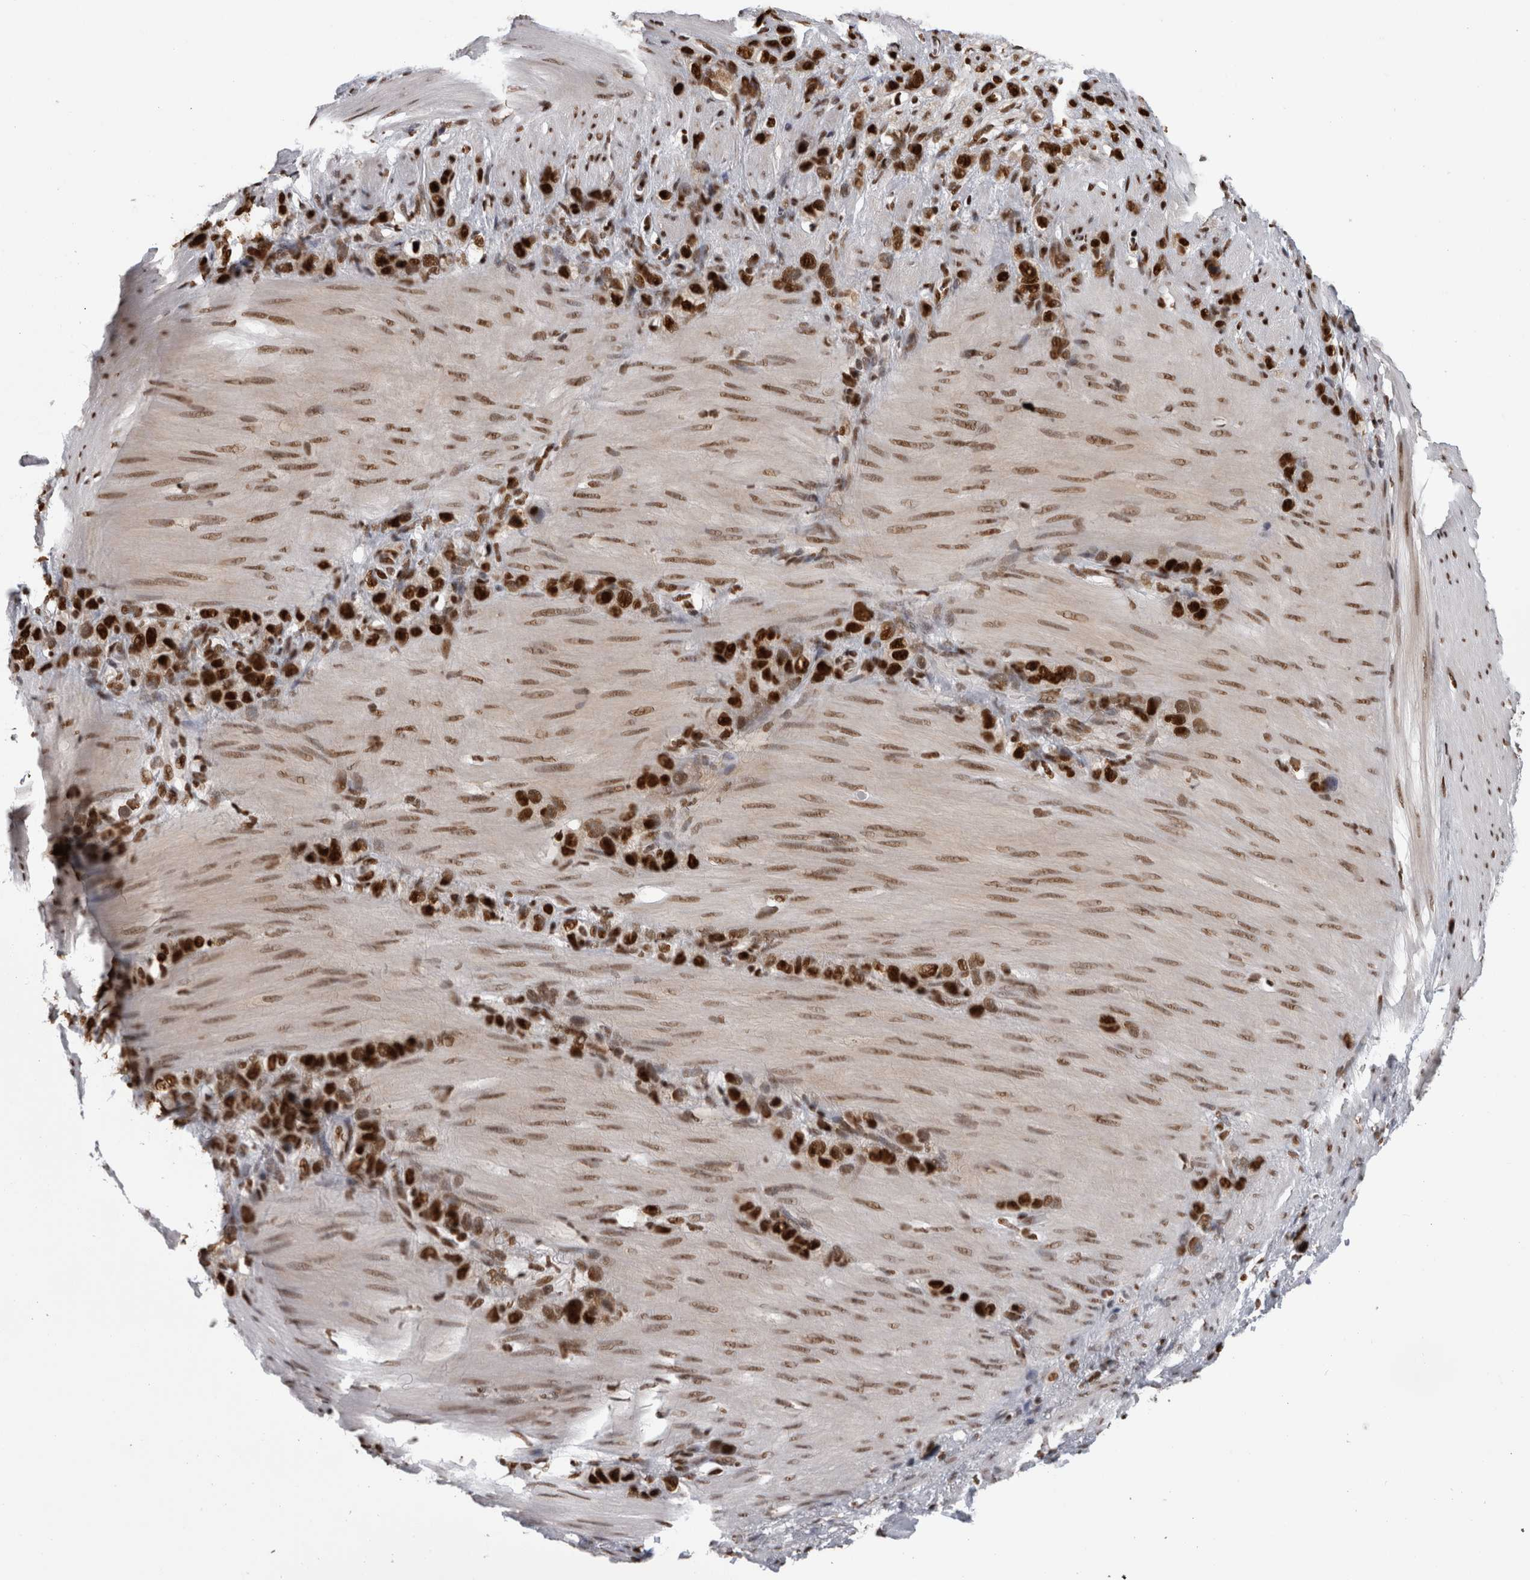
{"staining": {"intensity": "strong", "quantity": ">75%", "location": "nuclear"}, "tissue": "stomach cancer", "cell_type": "Tumor cells", "image_type": "cancer", "snomed": [{"axis": "morphology", "description": "Normal tissue, NOS"}, {"axis": "morphology", "description": "Adenocarcinoma, NOS"}, {"axis": "morphology", "description": "Adenocarcinoma, High grade"}, {"axis": "topography", "description": "Stomach, upper"}, {"axis": "topography", "description": "Stomach"}], "caption": "Immunohistochemistry micrograph of neoplastic tissue: human stomach adenocarcinoma (high-grade) stained using IHC exhibits high levels of strong protein expression localized specifically in the nuclear of tumor cells, appearing as a nuclear brown color.", "gene": "ZSCAN2", "patient": {"sex": "female", "age": 65}}